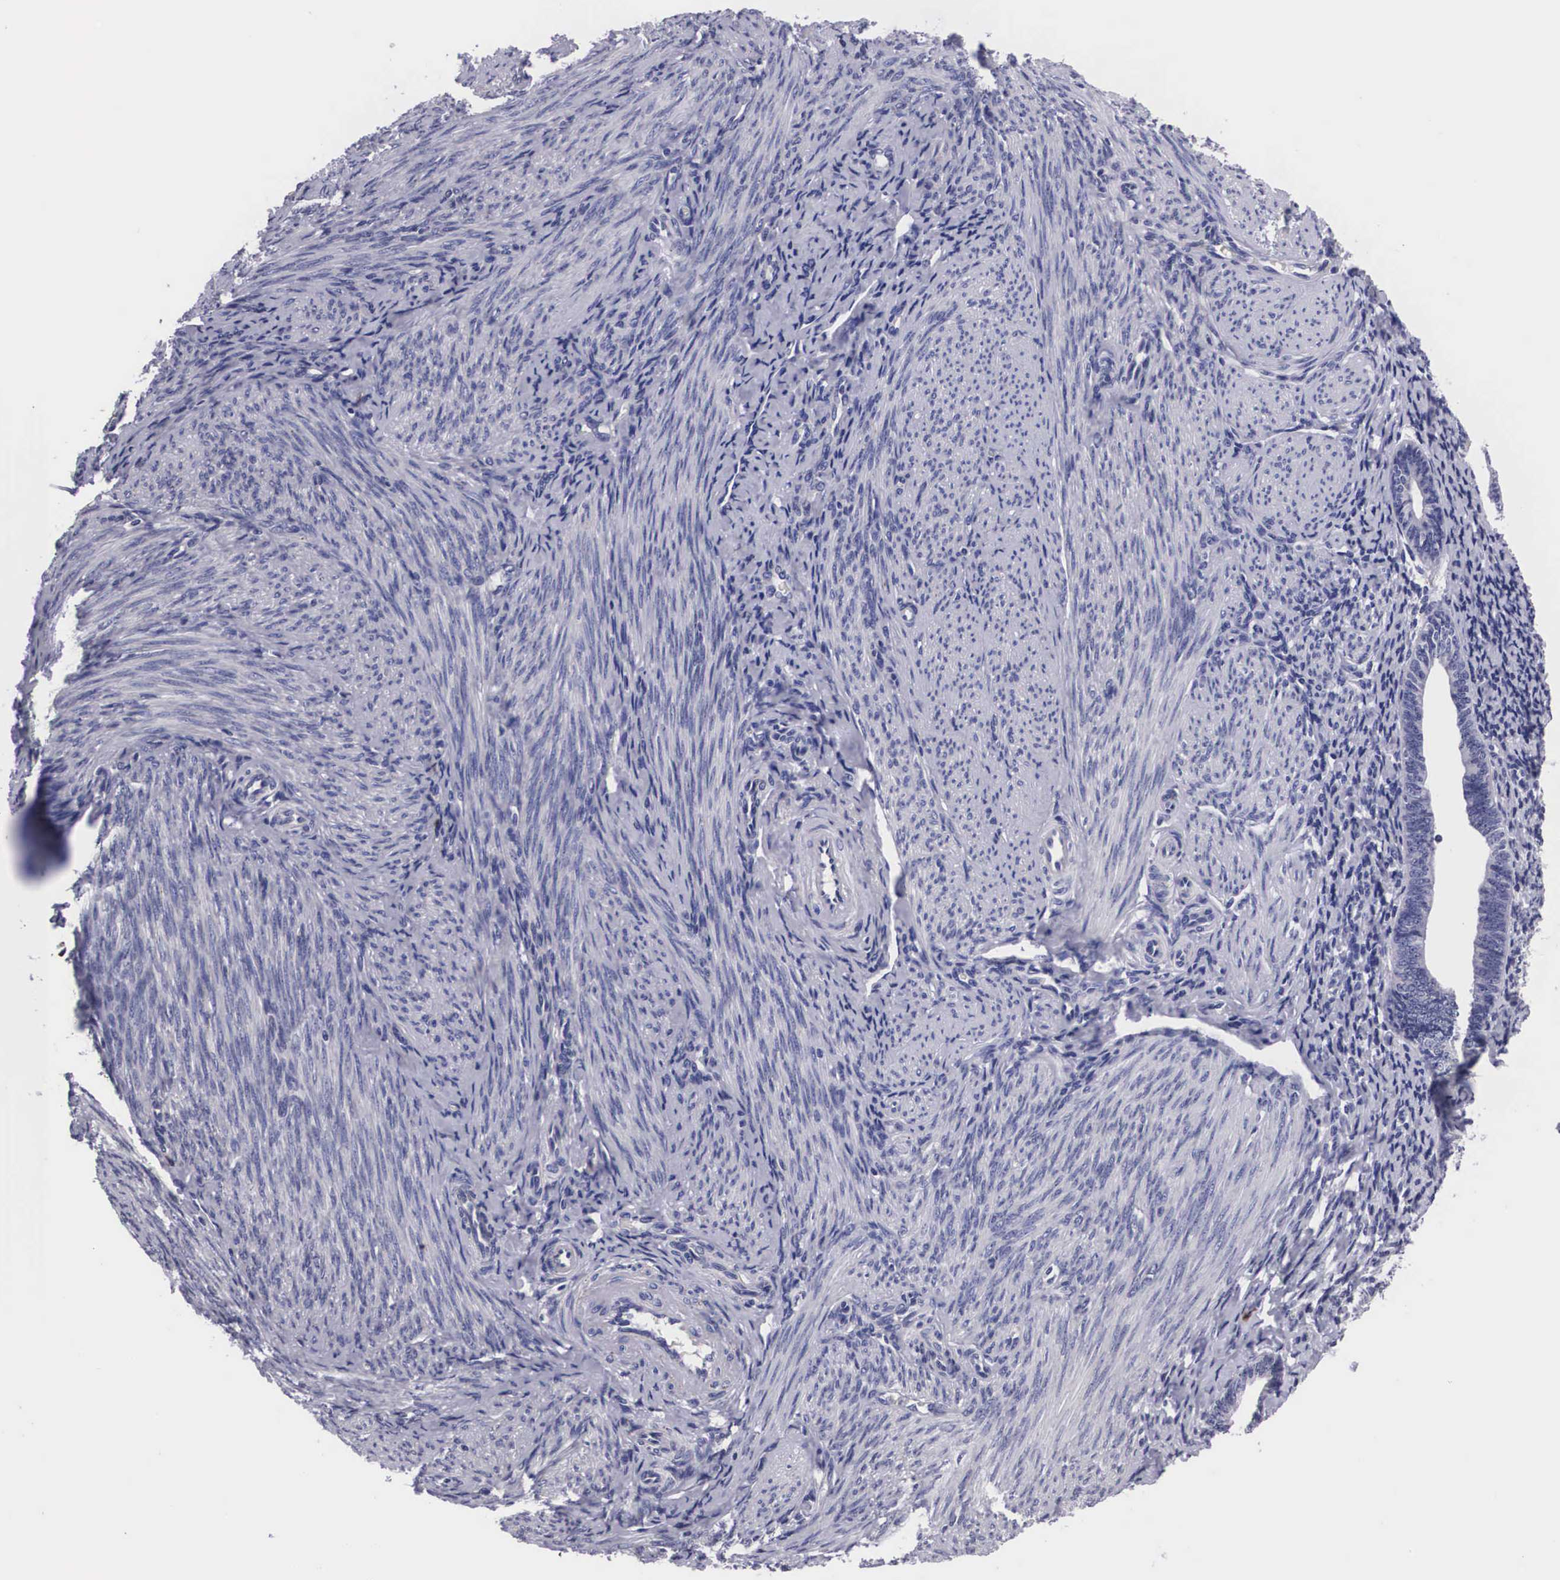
{"staining": {"intensity": "negative", "quantity": "none", "location": "none"}, "tissue": "endometrial cancer", "cell_type": "Tumor cells", "image_type": "cancer", "snomed": [{"axis": "morphology", "description": "Adenocarcinoma, NOS"}, {"axis": "topography", "description": "Endometrium"}], "caption": "Human endometrial adenocarcinoma stained for a protein using immunohistochemistry (IHC) shows no positivity in tumor cells.", "gene": "CRELD2", "patient": {"sex": "female", "age": 63}}